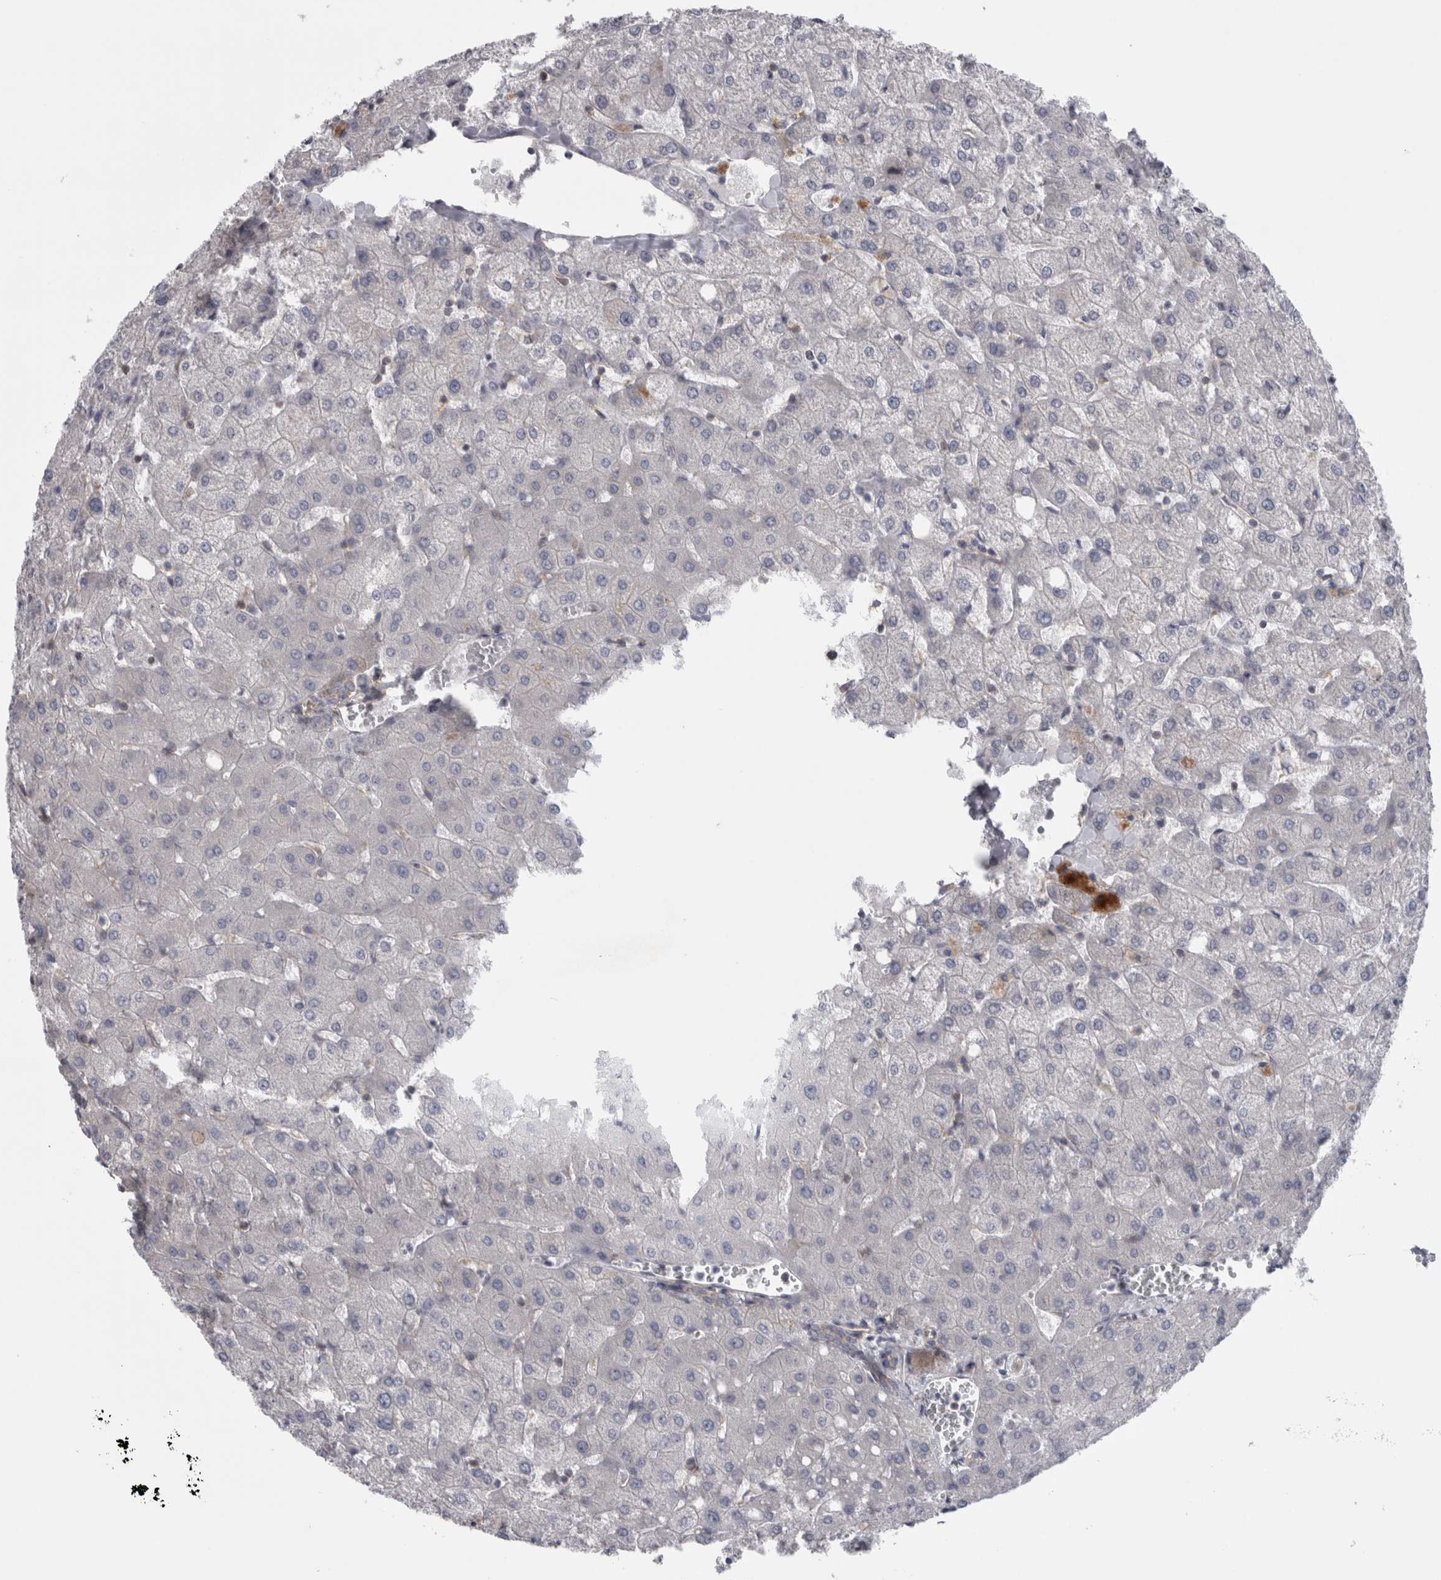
{"staining": {"intensity": "negative", "quantity": "none", "location": "none"}, "tissue": "liver", "cell_type": "Cholangiocytes", "image_type": "normal", "snomed": [{"axis": "morphology", "description": "Normal tissue, NOS"}, {"axis": "topography", "description": "Liver"}], "caption": "IHC photomicrograph of unremarkable liver: human liver stained with DAB (3,3'-diaminobenzidine) demonstrates no significant protein expression in cholangiocytes.", "gene": "PRRC2C", "patient": {"sex": "female", "age": 54}}